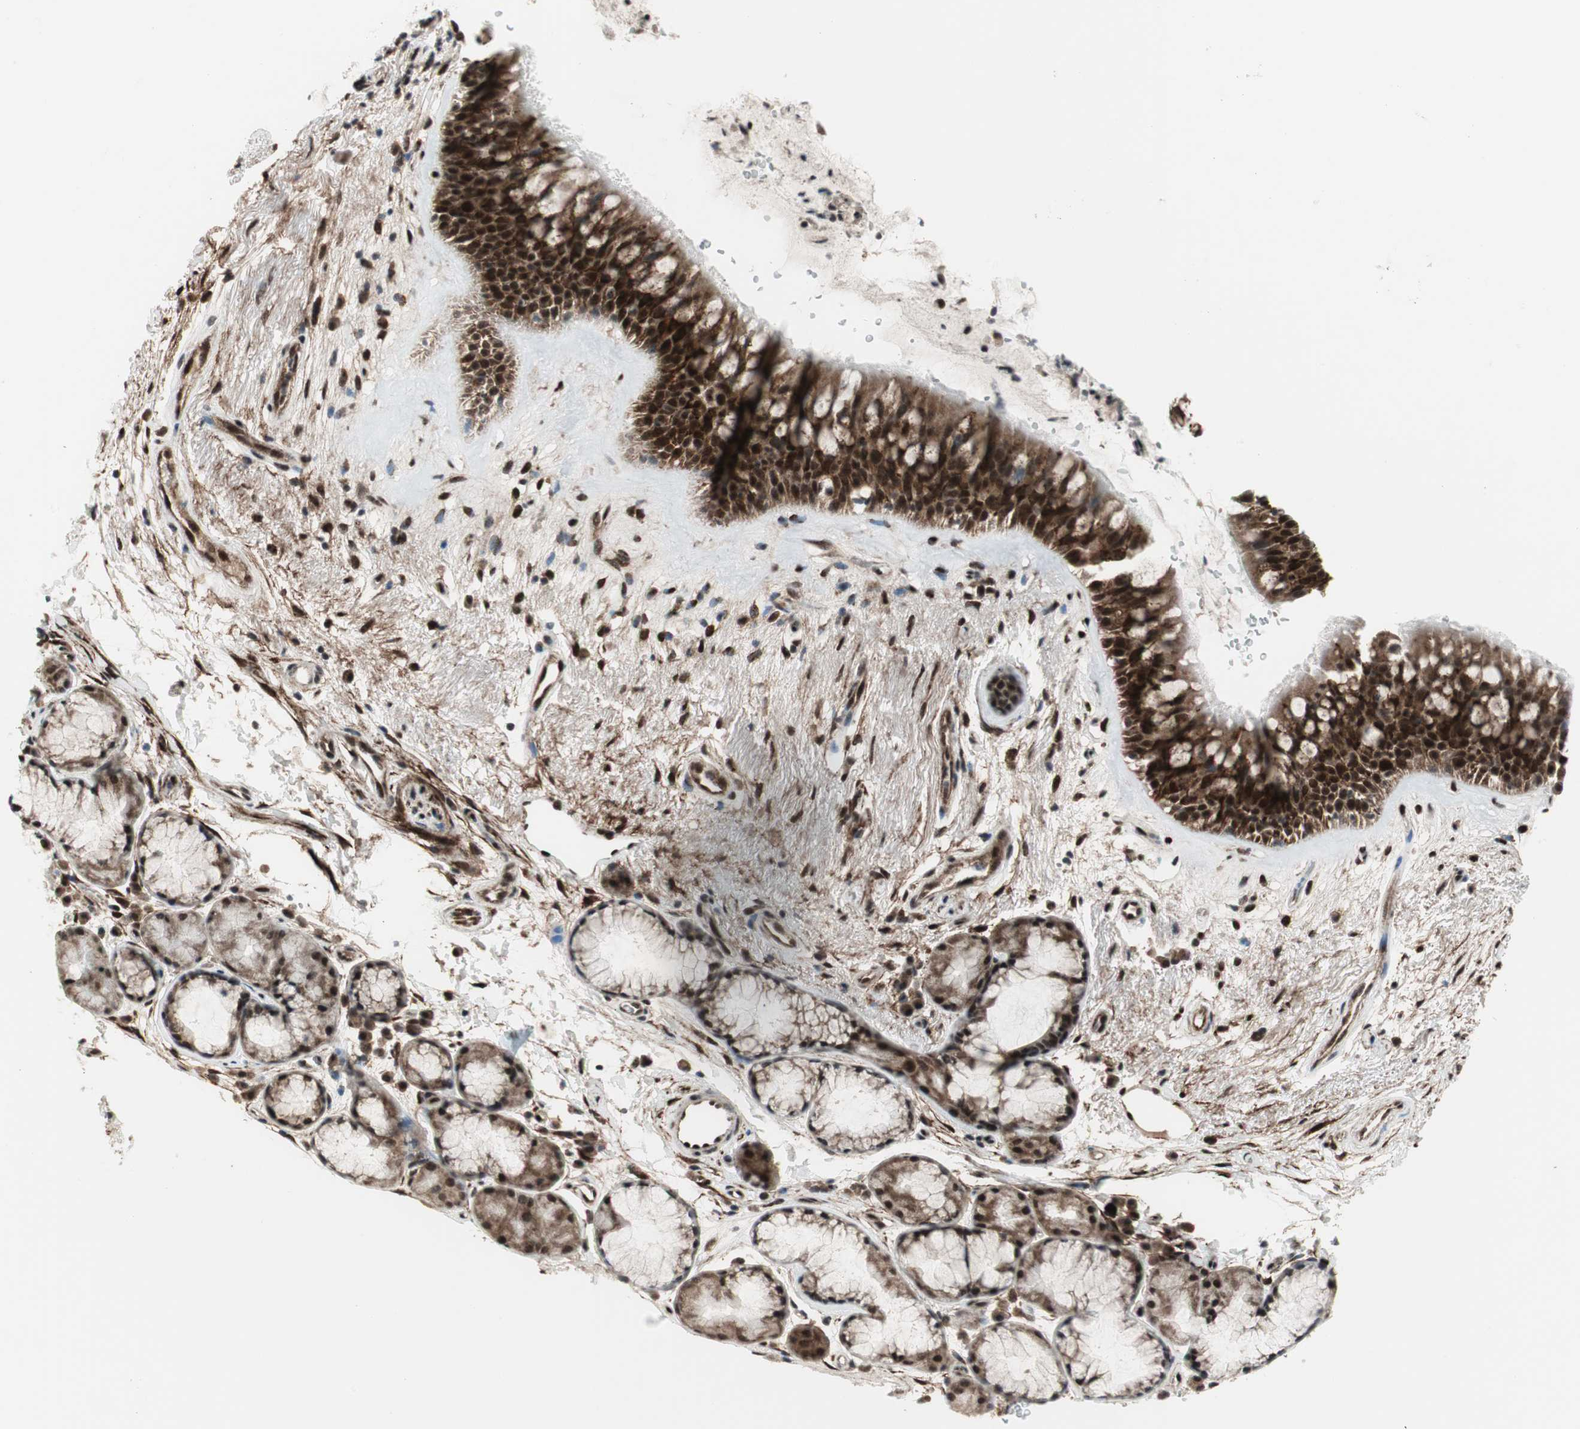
{"staining": {"intensity": "strong", "quantity": ">75%", "location": "cytoplasmic/membranous,nuclear"}, "tissue": "bronchus", "cell_type": "Respiratory epithelial cells", "image_type": "normal", "snomed": [{"axis": "morphology", "description": "Normal tissue, NOS"}, {"axis": "topography", "description": "Bronchus"}], "caption": "Brown immunohistochemical staining in unremarkable bronchus demonstrates strong cytoplasmic/membranous,nuclear expression in approximately >75% of respiratory epithelial cells. The staining was performed using DAB (3,3'-diaminobenzidine) to visualize the protein expression in brown, while the nuclei were stained in blue with hematoxylin (Magnification: 20x).", "gene": "TCF12", "patient": {"sex": "female", "age": 54}}